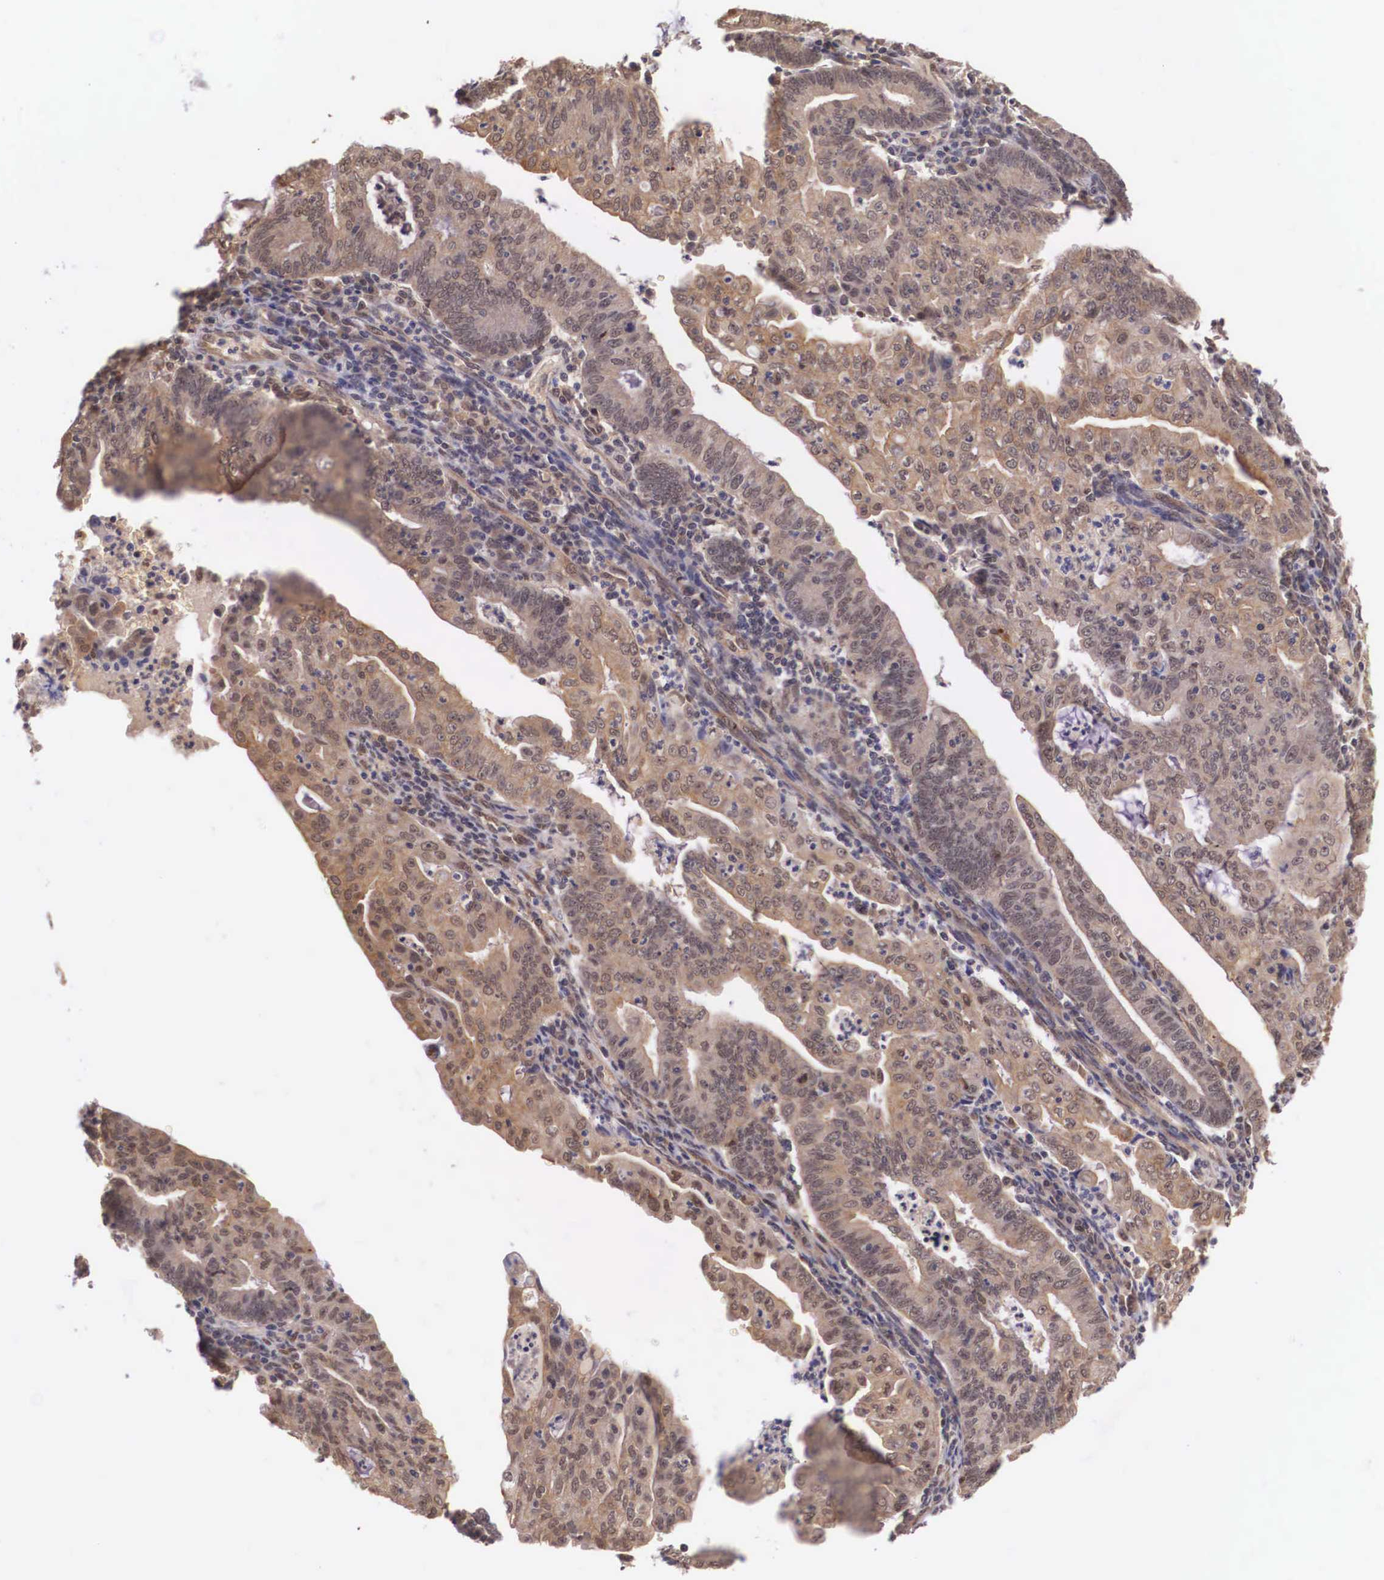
{"staining": {"intensity": "moderate", "quantity": ">75%", "location": "cytoplasmic/membranous"}, "tissue": "endometrial cancer", "cell_type": "Tumor cells", "image_type": "cancer", "snomed": [{"axis": "morphology", "description": "Adenocarcinoma, NOS"}, {"axis": "topography", "description": "Endometrium"}], "caption": "A brown stain highlights moderate cytoplasmic/membranous positivity of a protein in human endometrial cancer tumor cells.", "gene": "VASH1", "patient": {"sex": "female", "age": 60}}